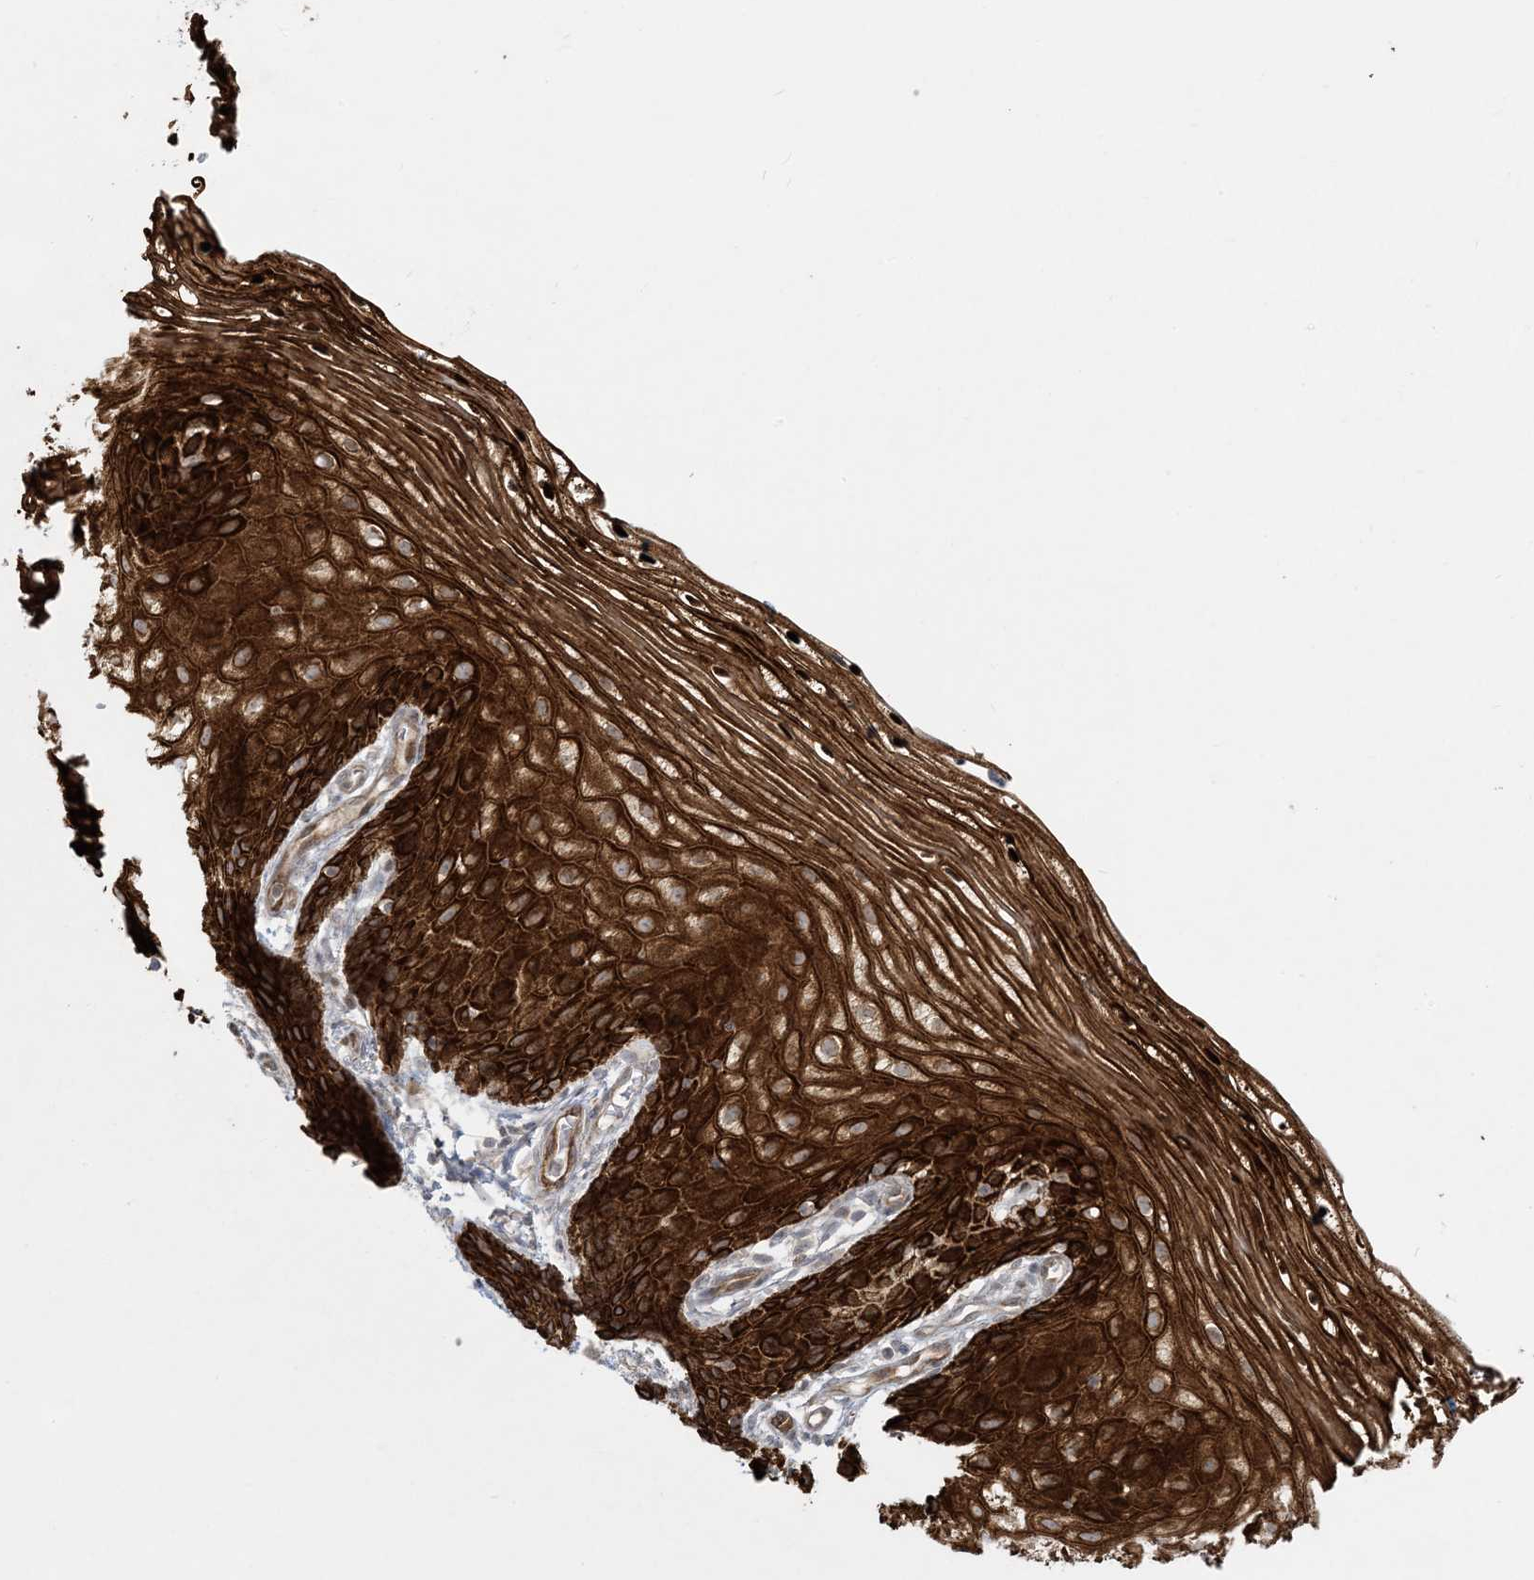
{"staining": {"intensity": "strong", "quantity": ">75%", "location": "cytoplasmic/membranous,nuclear"}, "tissue": "vagina", "cell_type": "Squamous epithelial cells", "image_type": "normal", "snomed": [{"axis": "morphology", "description": "Normal tissue, NOS"}, {"axis": "topography", "description": "Vagina"}], "caption": "The photomicrograph shows staining of unremarkable vagina, revealing strong cytoplasmic/membranous,nuclear protein positivity (brown color) within squamous epithelial cells. (DAB IHC, brown staining for protein, blue staining for nuclei).", "gene": "BCORL1", "patient": {"sex": "female", "age": 60}}